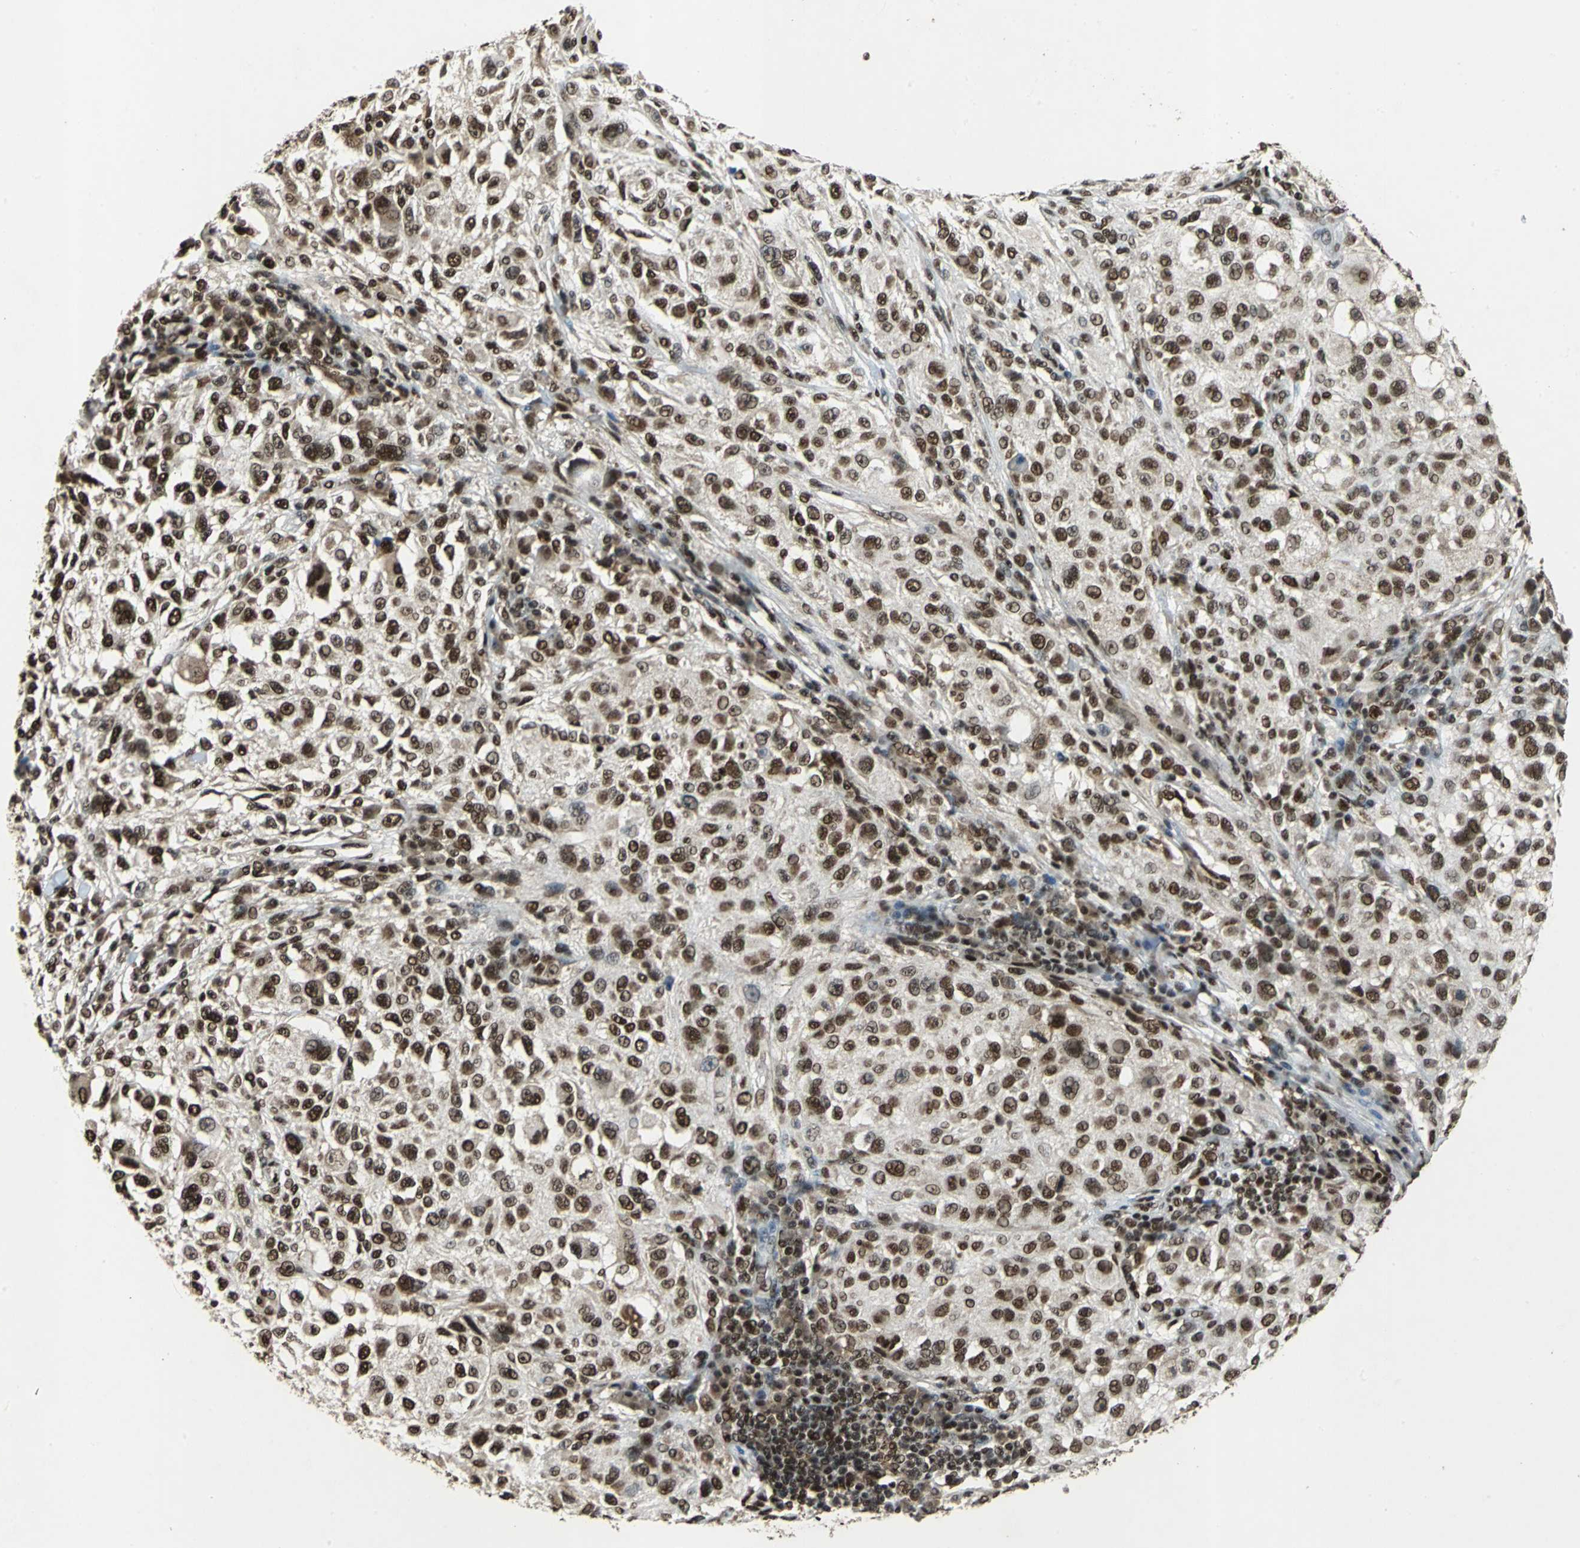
{"staining": {"intensity": "strong", "quantity": ">75%", "location": "nuclear"}, "tissue": "melanoma", "cell_type": "Tumor cells", "image_type": "cancer", "snomed": [{"axis": "morphology", "description": "Necrosis, NOS"}, {"axis": "morphology", "description": "Malignant melanoma, NOS"}, {"axis": "topography", "description": "Skin"}], "caption": "Strong nuclear staining is appreciated in approximately >75% of tumor cells in melanoma. (brown staining indicates protein expression, while blue staining denotes nuclei).", "gene": "MTA2", "patient": {"sex": "female", "age": 87}}